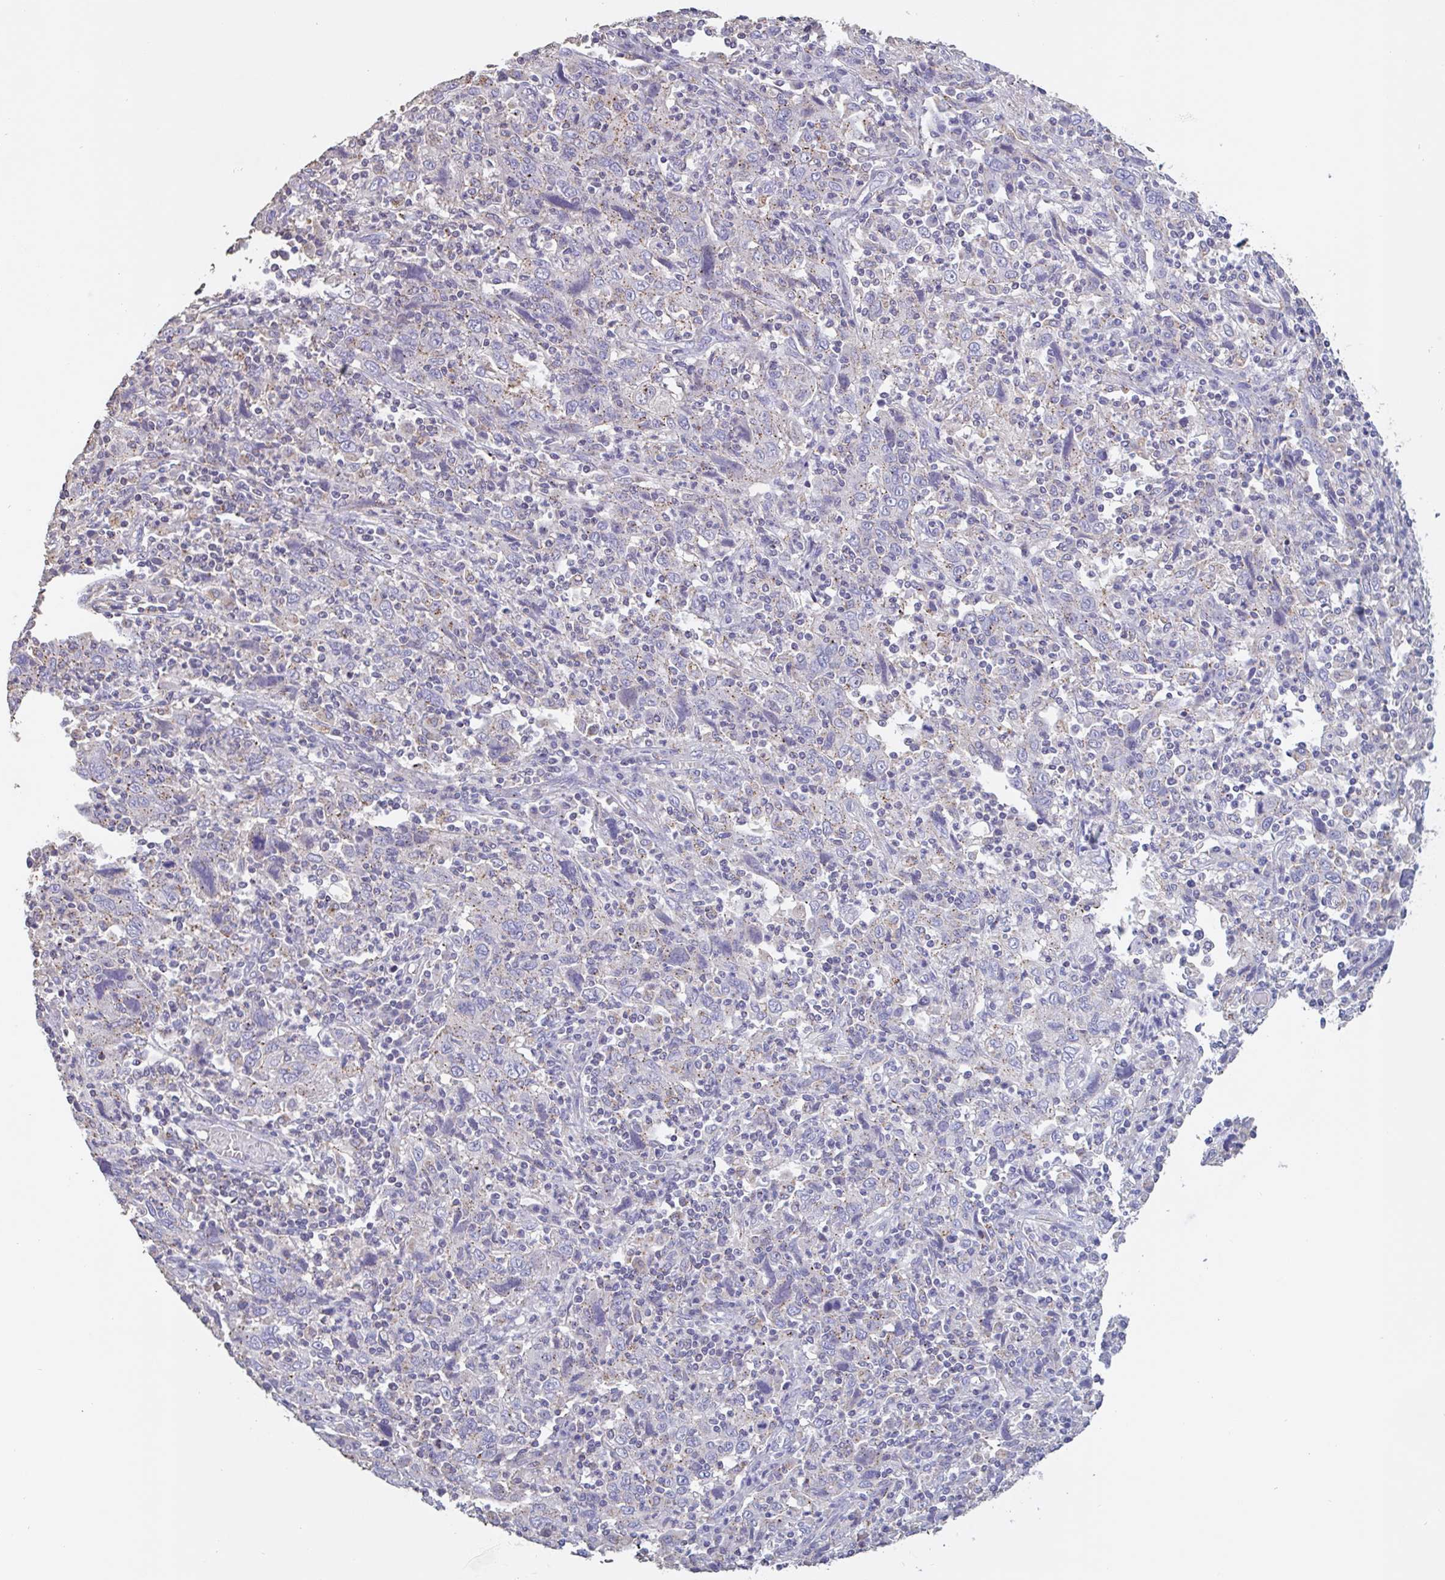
{"staining": {"intensity": "weak", "quantity": "<25%", "location": "cytoplasmic/membranous"}, "tissue": "cervical cancer", "cell_type": "Tumor cells", "image_type": "cancer", "snomed": [{"axis": "morphology", "description": "Squamous cell carcinoma, NOS"}, {"axis": "topography", "description": "Cervix"}], "caption": "Cervical cancer was stained to show a protein in brown. There is no significant staining in tumor cells. (Immunohistochemistry (ihc), brightfield microscopy, high magnification).", "gene": "CHMP5", "patient": {"sex": "female", "age": 46}}